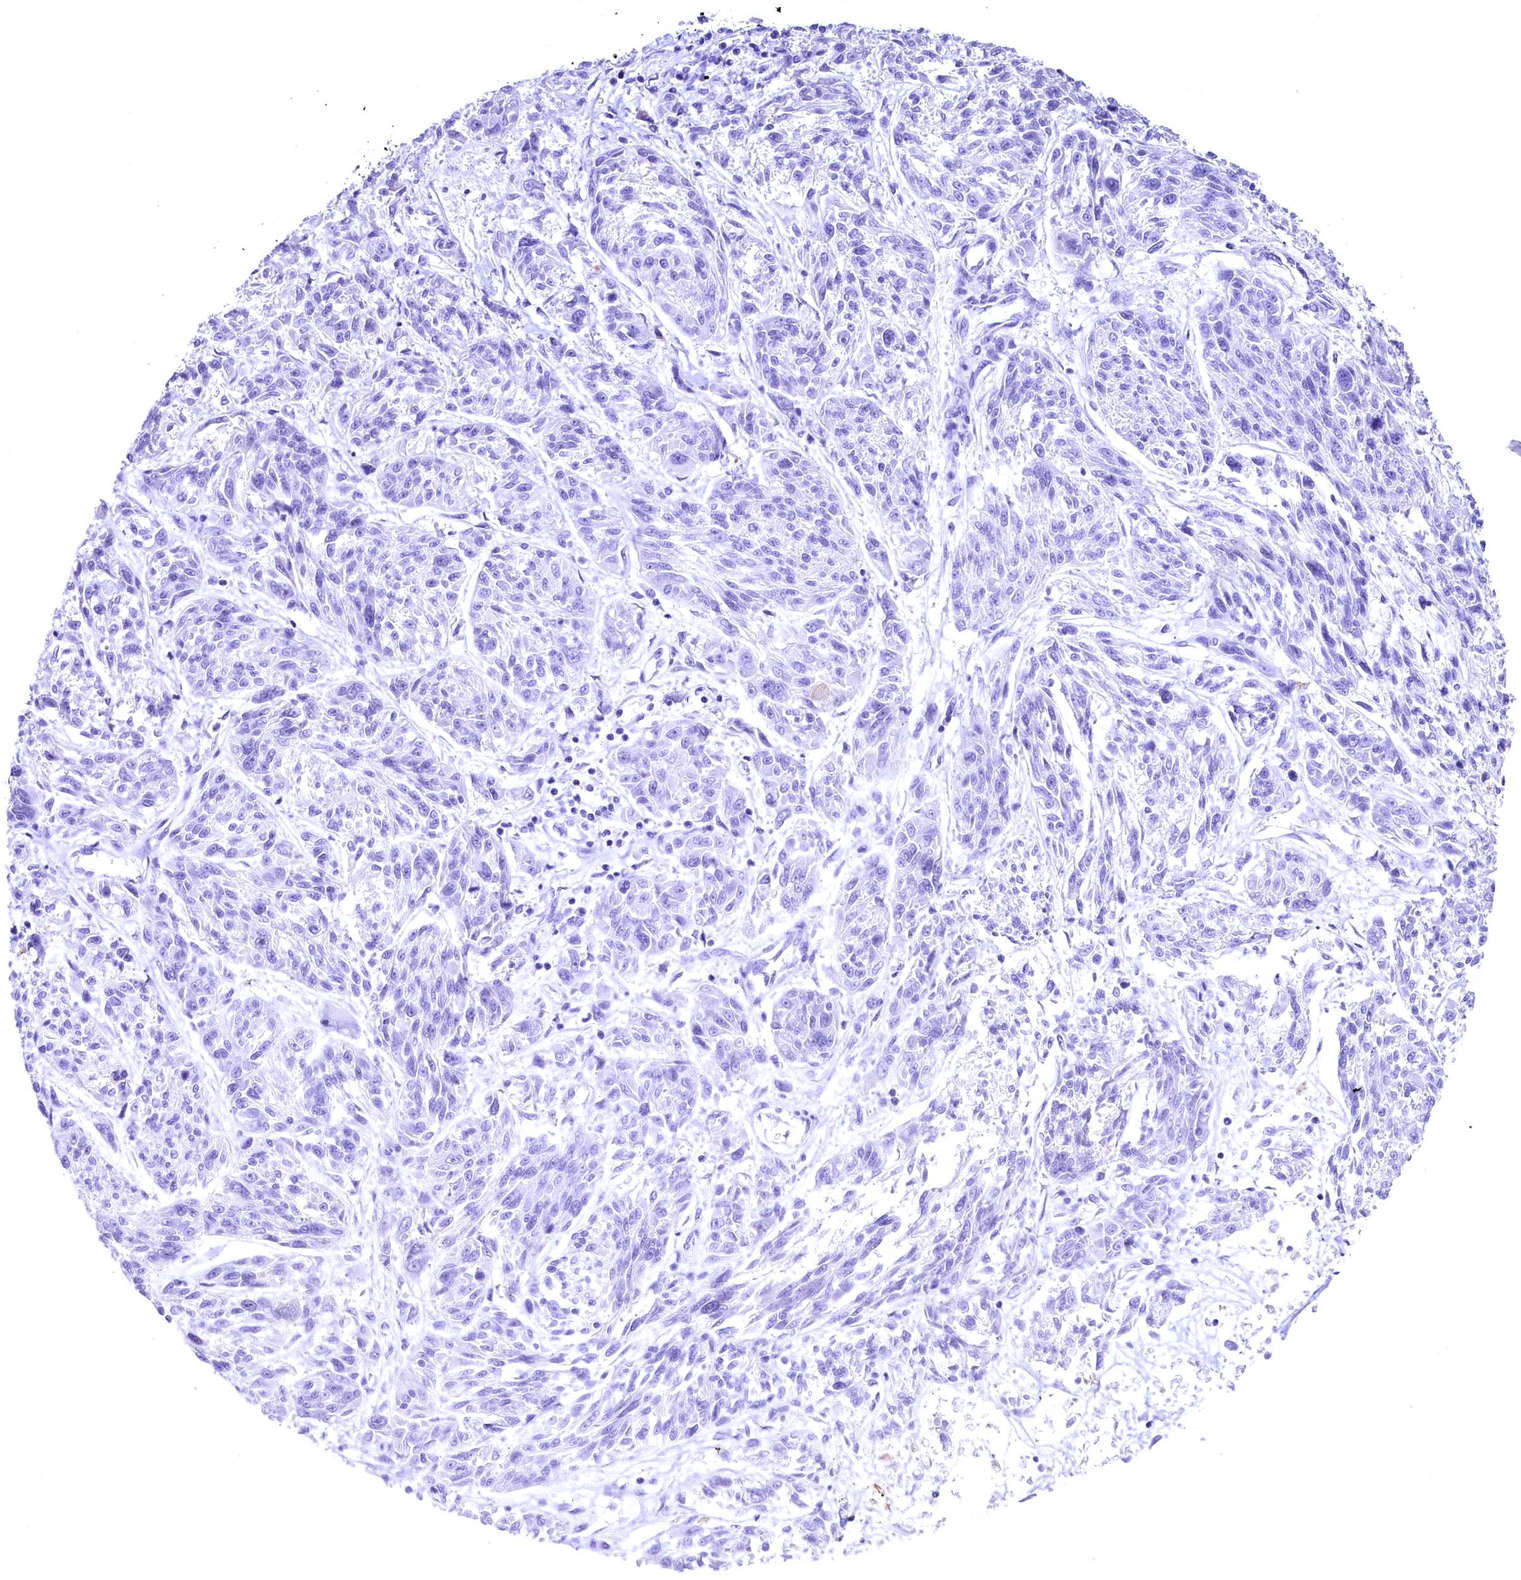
{"staining": {"intensity": "negative", "quantity": "none", "location": "none"}, "tissue": "melanoma", "cell_type": "Tumor cells", "image_type": "cancer", "snomed": [{"axis": "morphology", "description": "Malignant melanoma, NOS"}, {"axis": "topography", "description": "Skin"}], "caption": "Immunohistochemistry (IHC) image of melanoma stained for a protein (brown), which displays no expression in tumor cells.", "gene": "SKIDA1", "patient": {"sex": "male", "age": 53}}